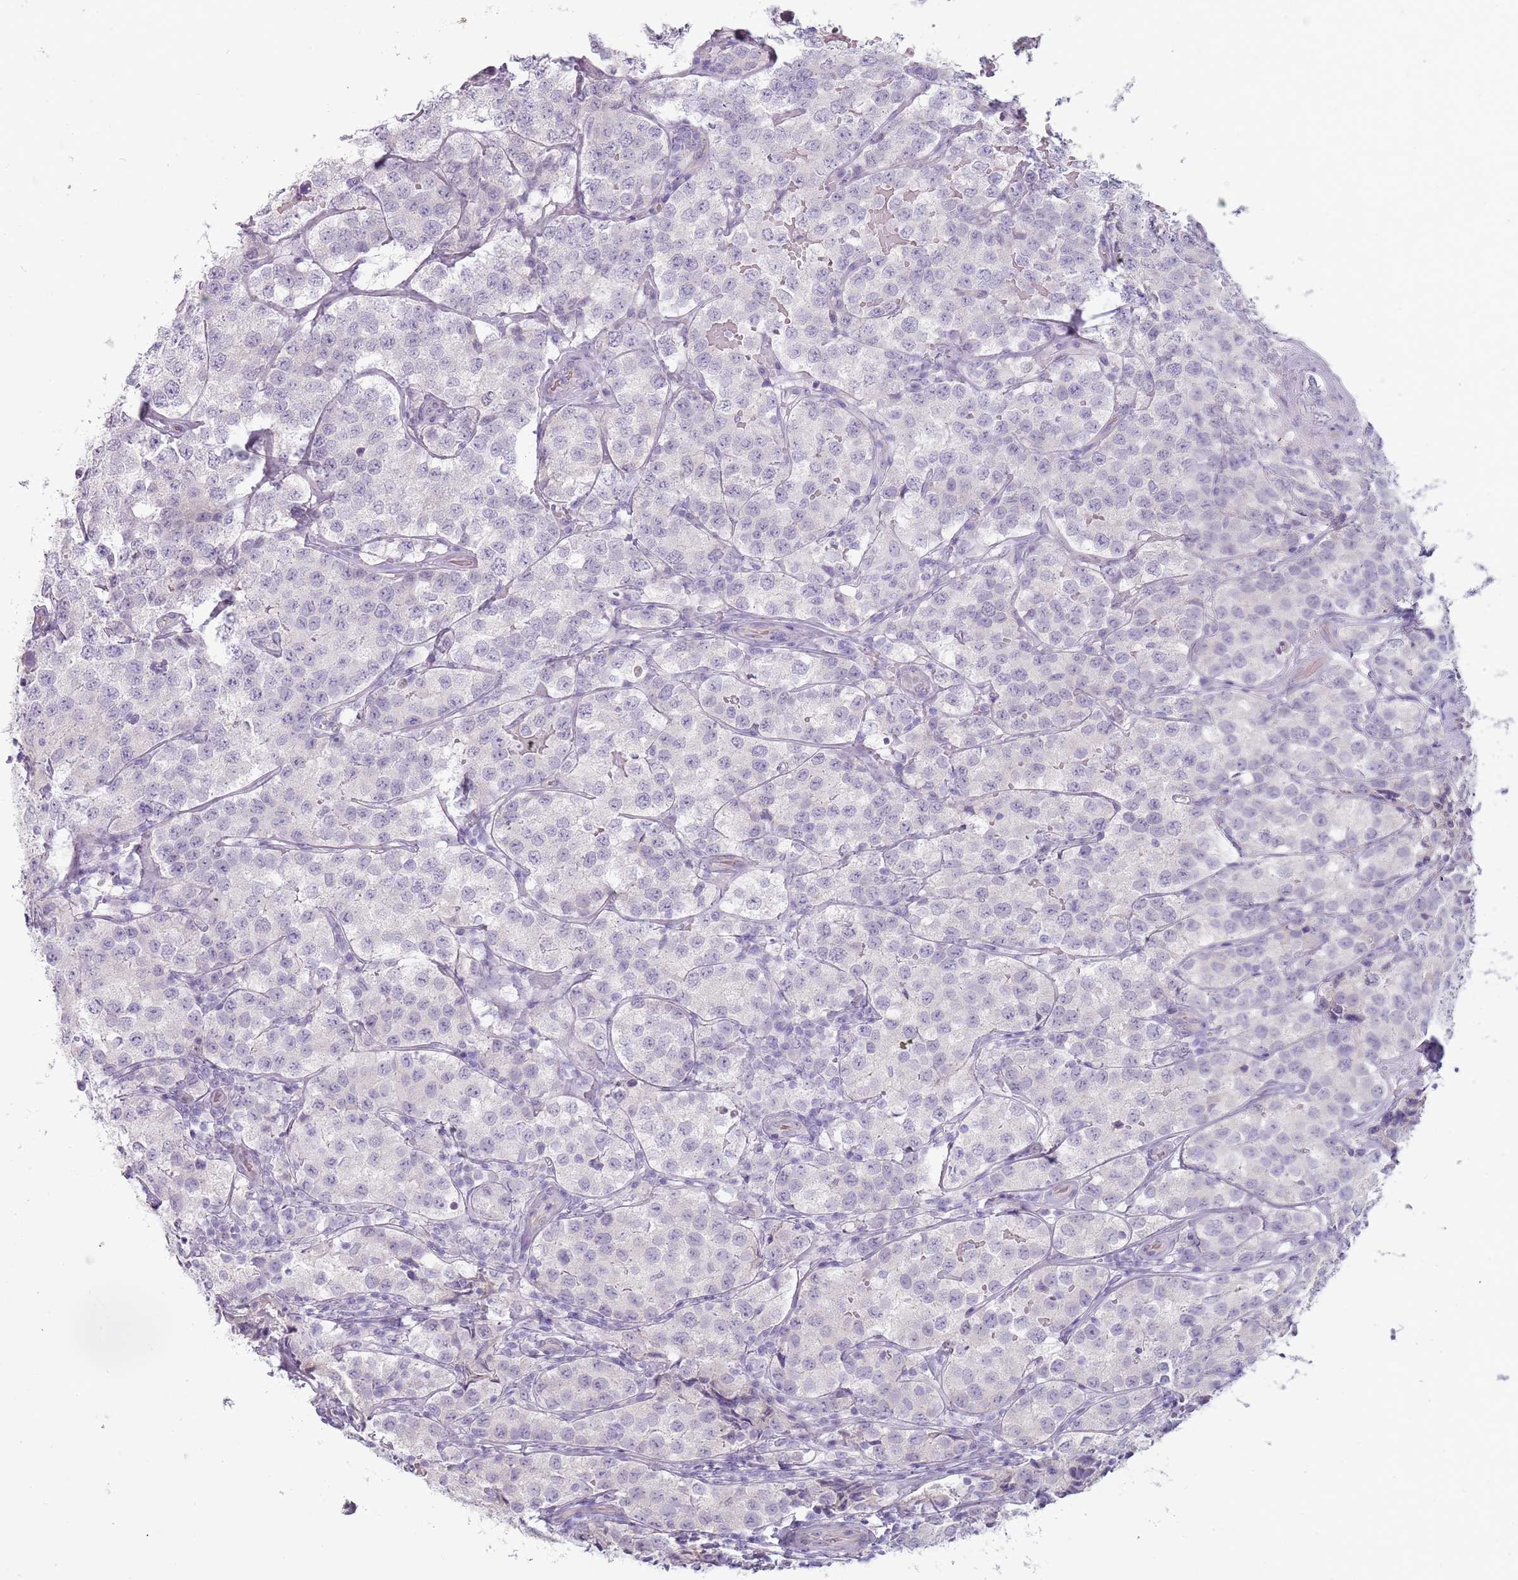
{"staining": {"intensity": "negative", "quantity": "none", "location": "none"}, "tissue": "testis cancer", "cell_type": "Tumor cells", "image_type": "cancer", "snomed": [{"axis": "morphology", "description": "Seminoma, NOS"}, {"axis": "topography", "description": "Testis"}], "caption": "Testis seminoma stained for a protein using IHC demonstrates no expression tumor cells.", "gene": "RFX2", "patient": {"sex": "male", "age": 34}}